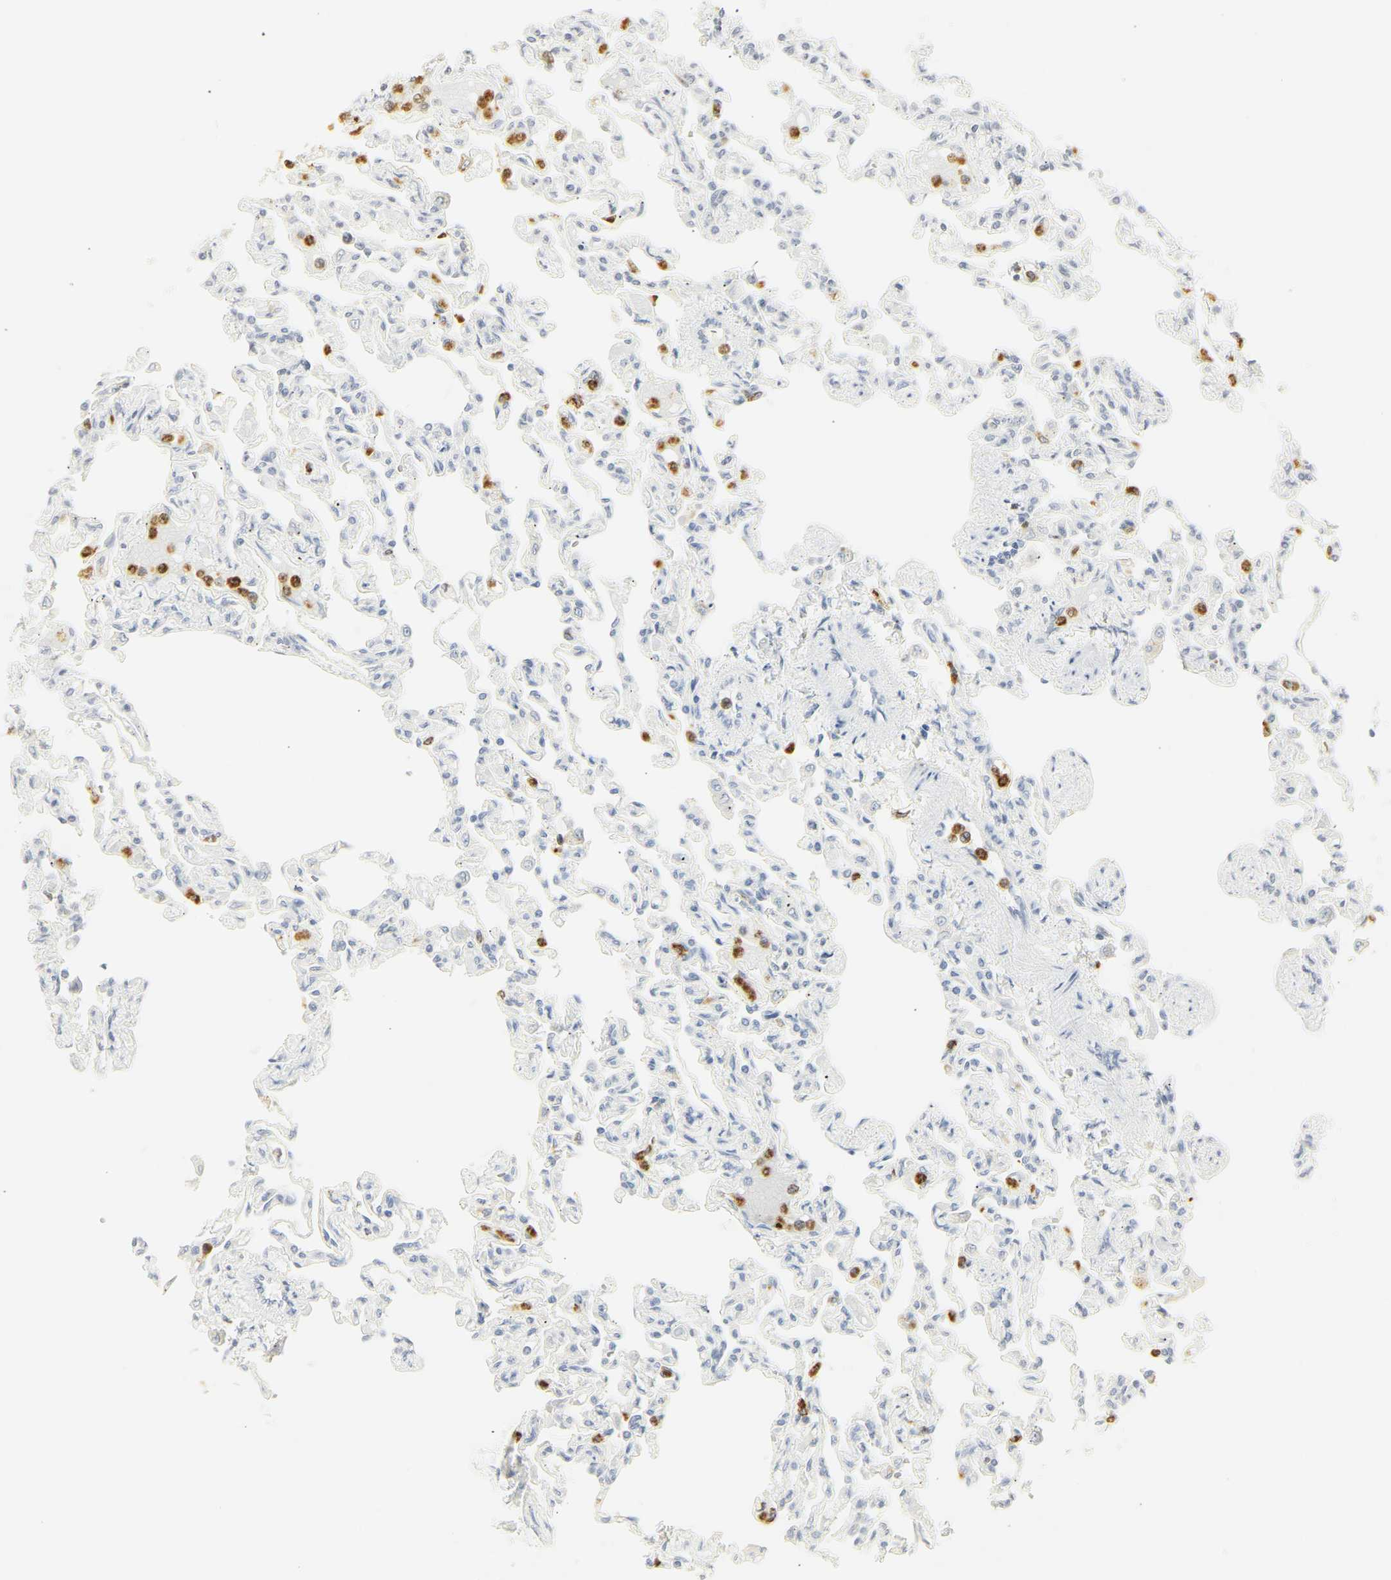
{"staining": {"intensity": "negative", "quantity": "none", "location": "none"}, "tissue": "lung", "cell_type": "Alveolar cells", "image_type": "normal", "snomed": [{"axis": "morphology", "description": "Normal tissue, NOS"}, {"axis": "topography", "description": "Lung"}], "caption": "This image is of unremarkable lung stained with immunohistochemistry (IHC) to label a protein in brown with the nuclei are counter-stained blue. There is no staining in alveolar cells. (Immunohistochemistry (ihc), brightfield microscopy, high magnification).", "gene": "MPO", "patient": {"sex": "male", "age": 21}}